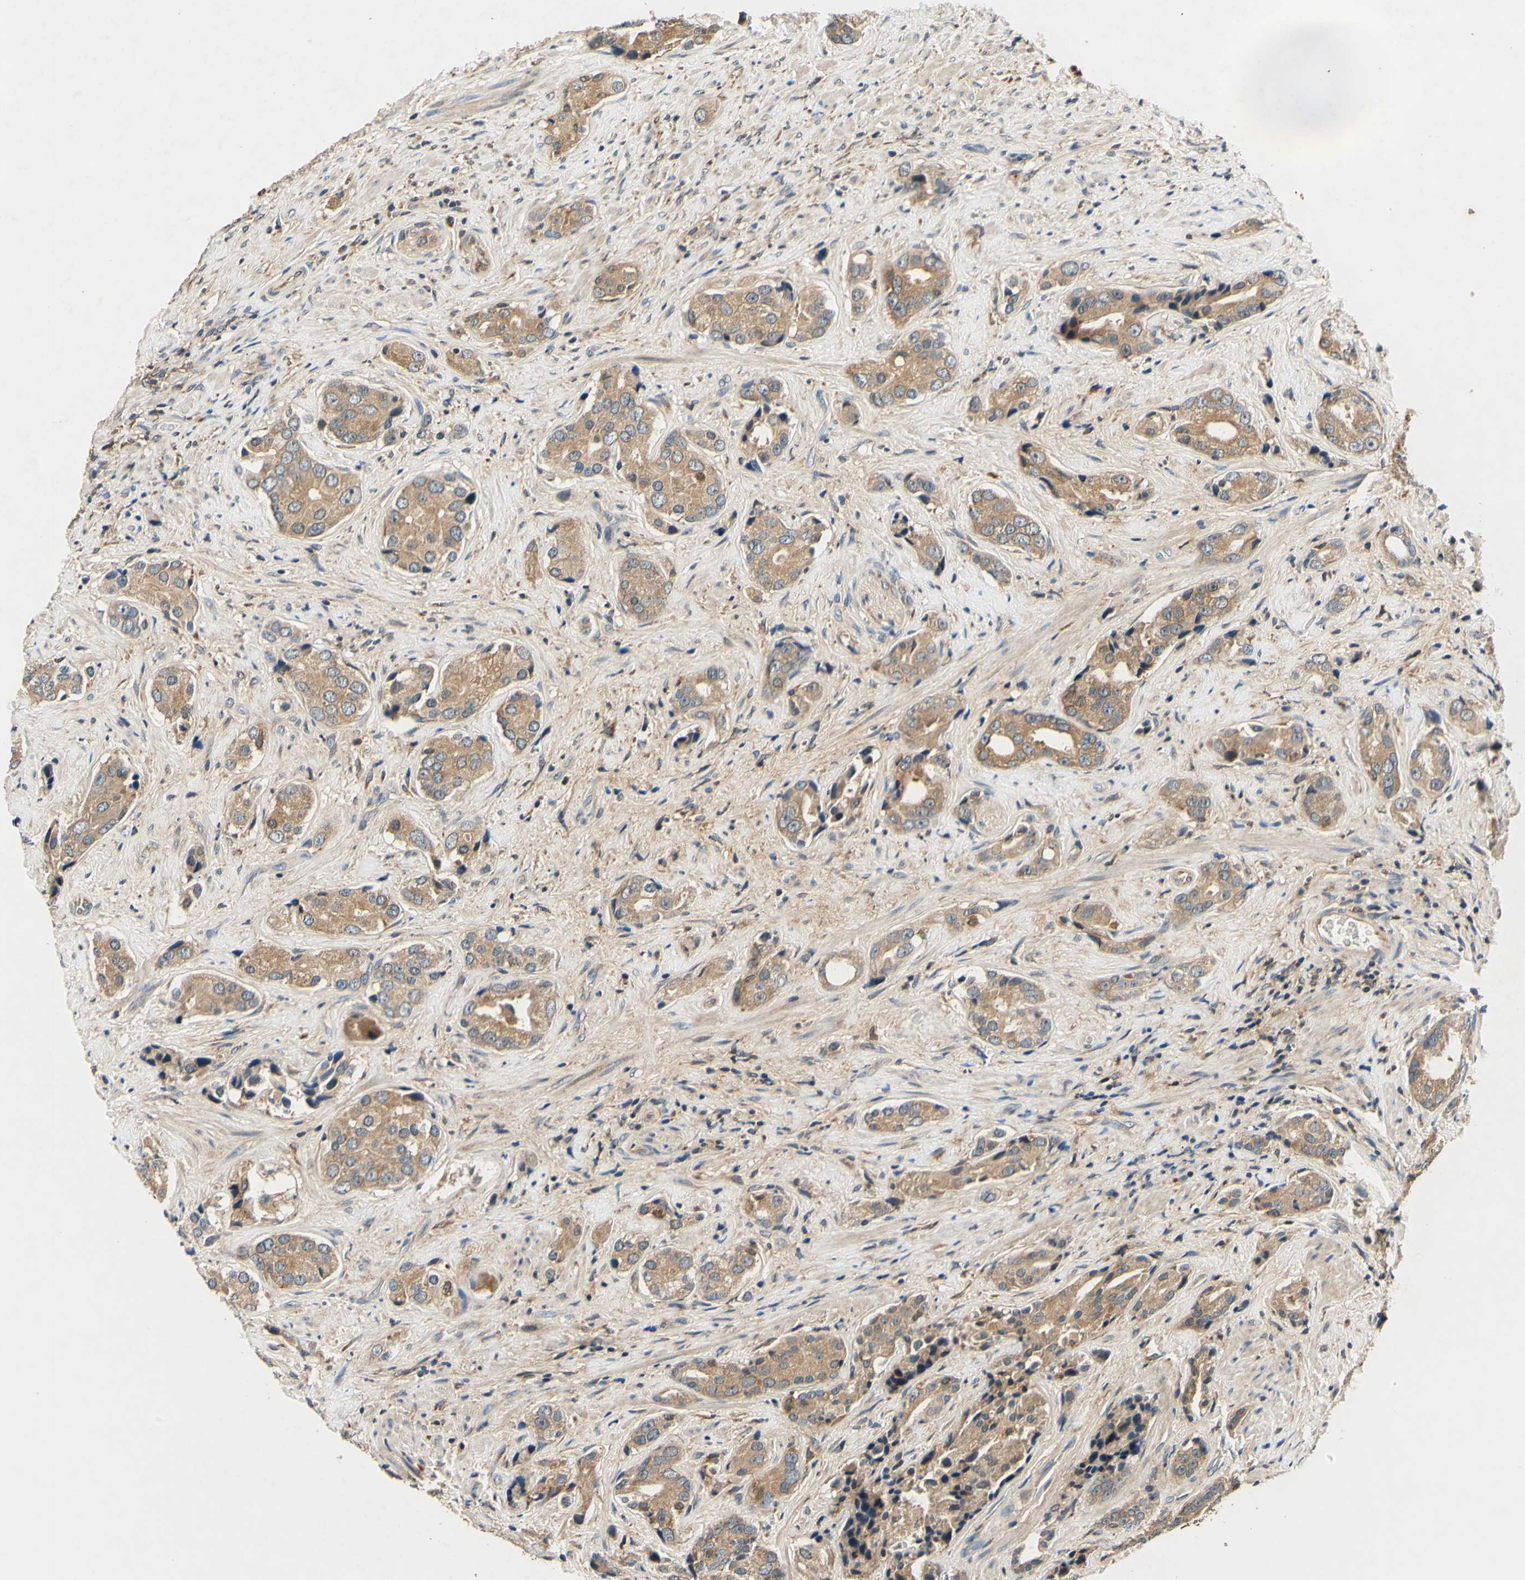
{"staining": {"intensity": "moderate", "quantity": ">75%", "location": "cytoplasmic/membranous"}, "tissue": "prostate cancer", "cell_type": "Tumor cells", "image_type": "cancer", "snomed": [{"axis": "morphology", "description": "Adenocarcinoma, High grade"}, {"axis": "topography", "description": "Prostate"}], "caption": "Protein expression analysis of adenocarcinoma (high-grade) (prostate) reveals moderate cytoplasmic/membranous expression in approximately >75% of tumor cells.", "gene": "PLA2G4A", "patient": {"sex": "male", "age": 71}}